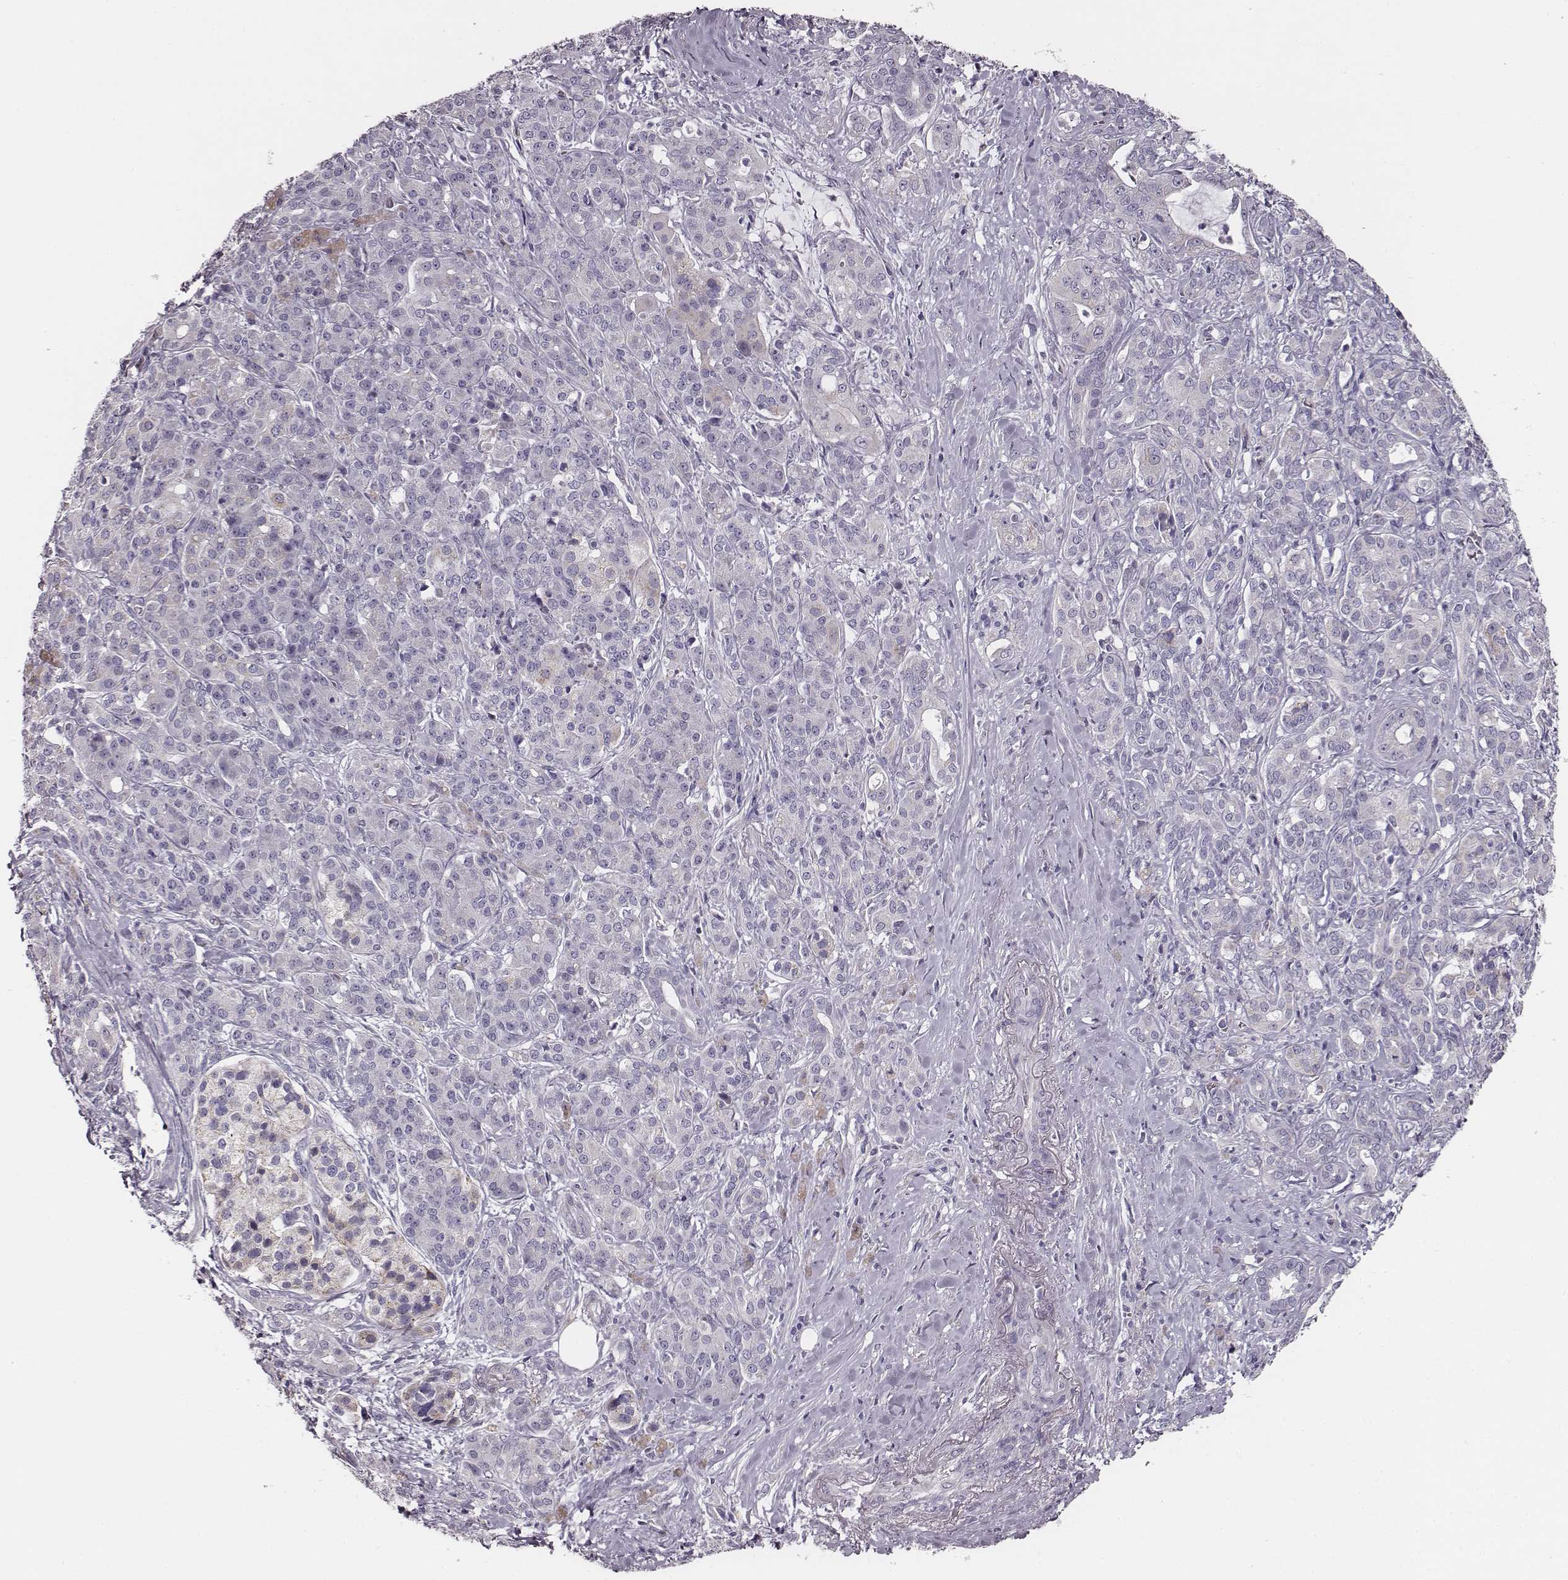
{"staining": {"intensity": "negative", "quantity": "none", "location": "none"}, "tissue": "pancreatic cancer", "cell_type": "Tumor cells", "image_type": "cancer", "snomed": [{"axis": "morphology", "description": "Normal tissue, NOS"}, {"axis": "morphology", "description": "Inflammation, NOS"}, {"axis": "morphology", "description": "Adenocarcinoma, NOS"}, {"axis": "topography", "description": "Pancreas"}], "caption": "A photomicrograph of pancreatic adenocarcinoma stained for a protein exhibits no brown staining in tumor cells.", "gene": "UBL4B", "patient": {"sex": "male", "age": 57}}